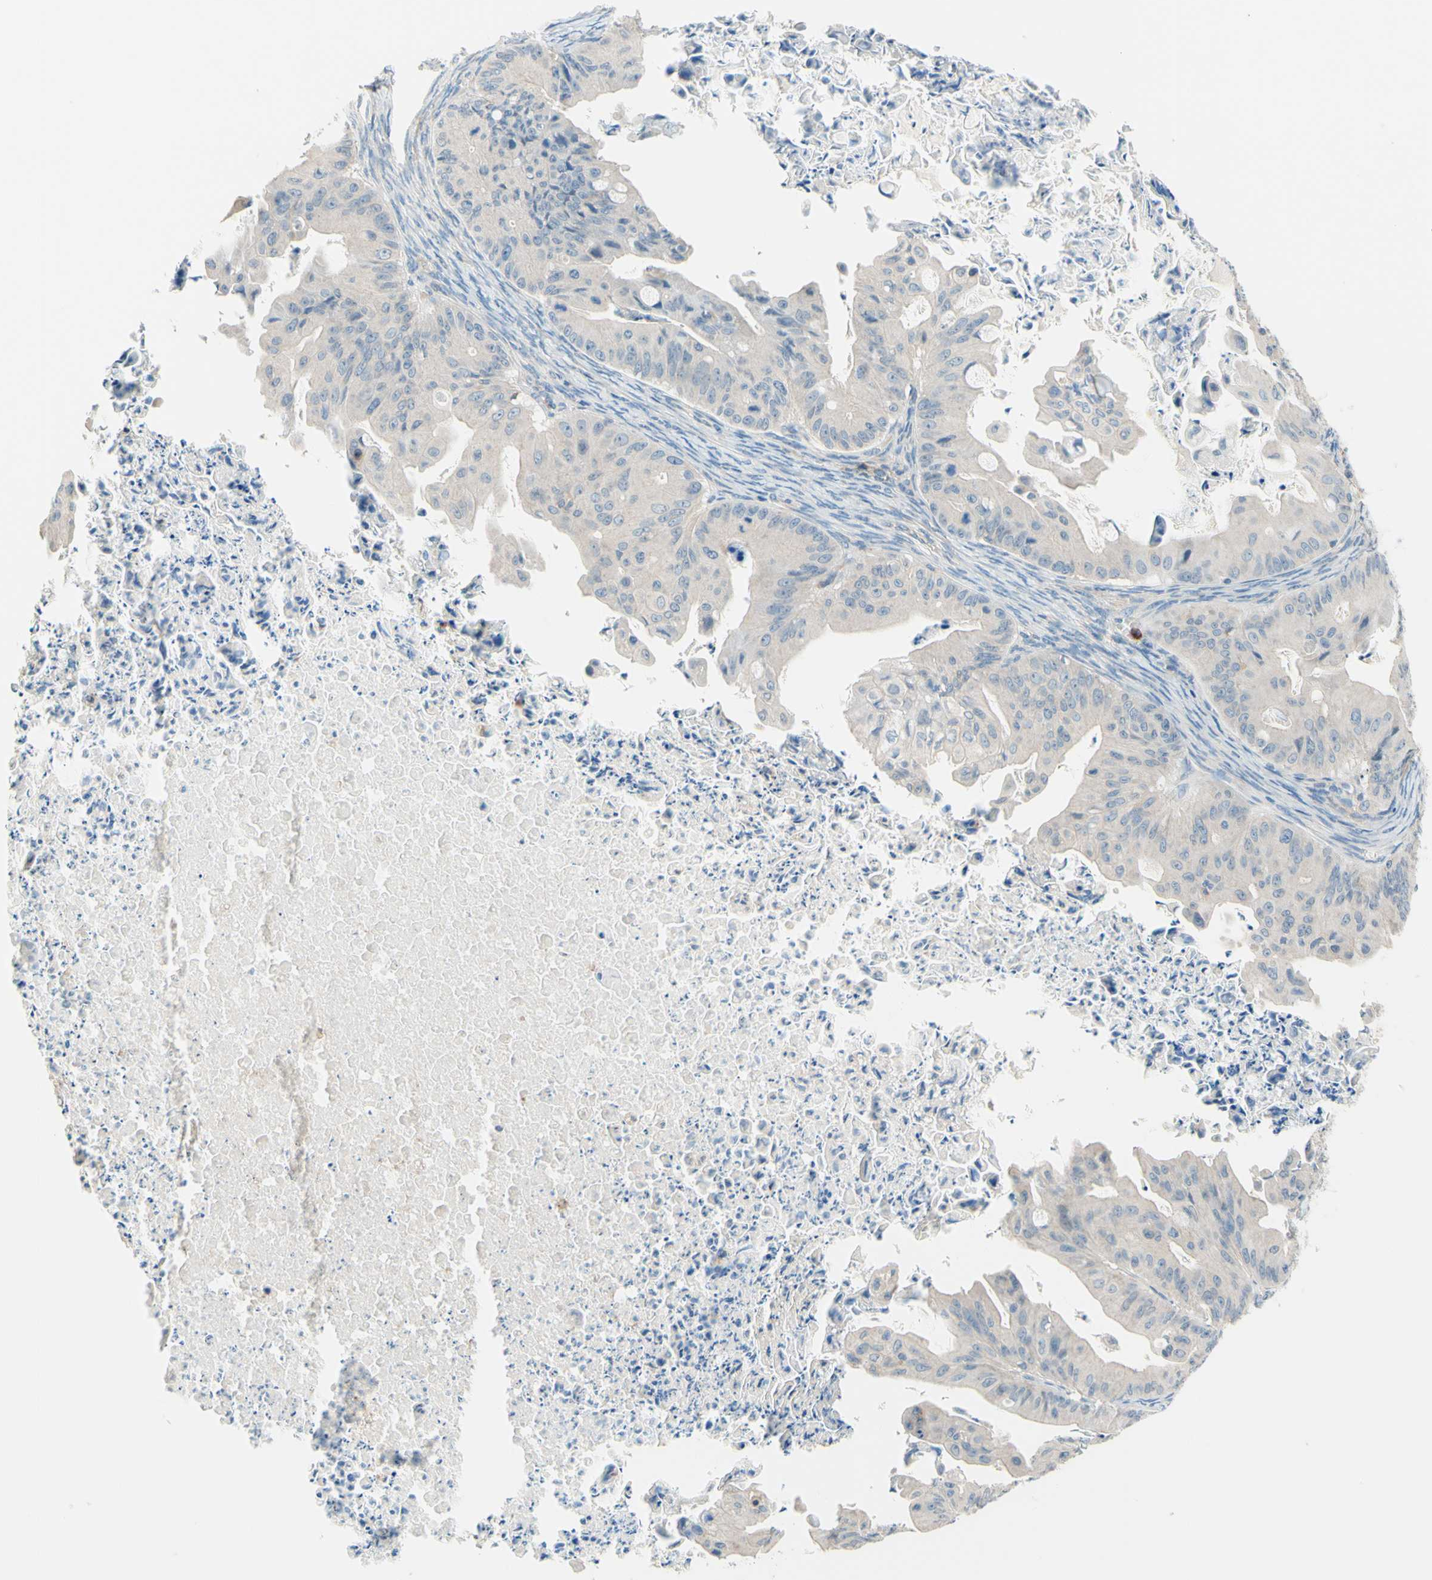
{"staining": {"intensity": "negative", "quantity": "none", "location": "none"}, "tissue": "ovarian cancer", "cell_type": "Tumor cells", "image_type": "cancer", "snomed": [{"axis": "morphology", "description": "Cystadenocarcinoma, mucinous, NOS"}, {"axis": "topography", "description": "Ovary"}], "caption": "A histopathology image of human mucinous cystadenocarcinoma (ovarian) is negative for staining in tumor cells.", "gene": "SIGLEC9", "patient": {"sex": "female", "age": 37}}